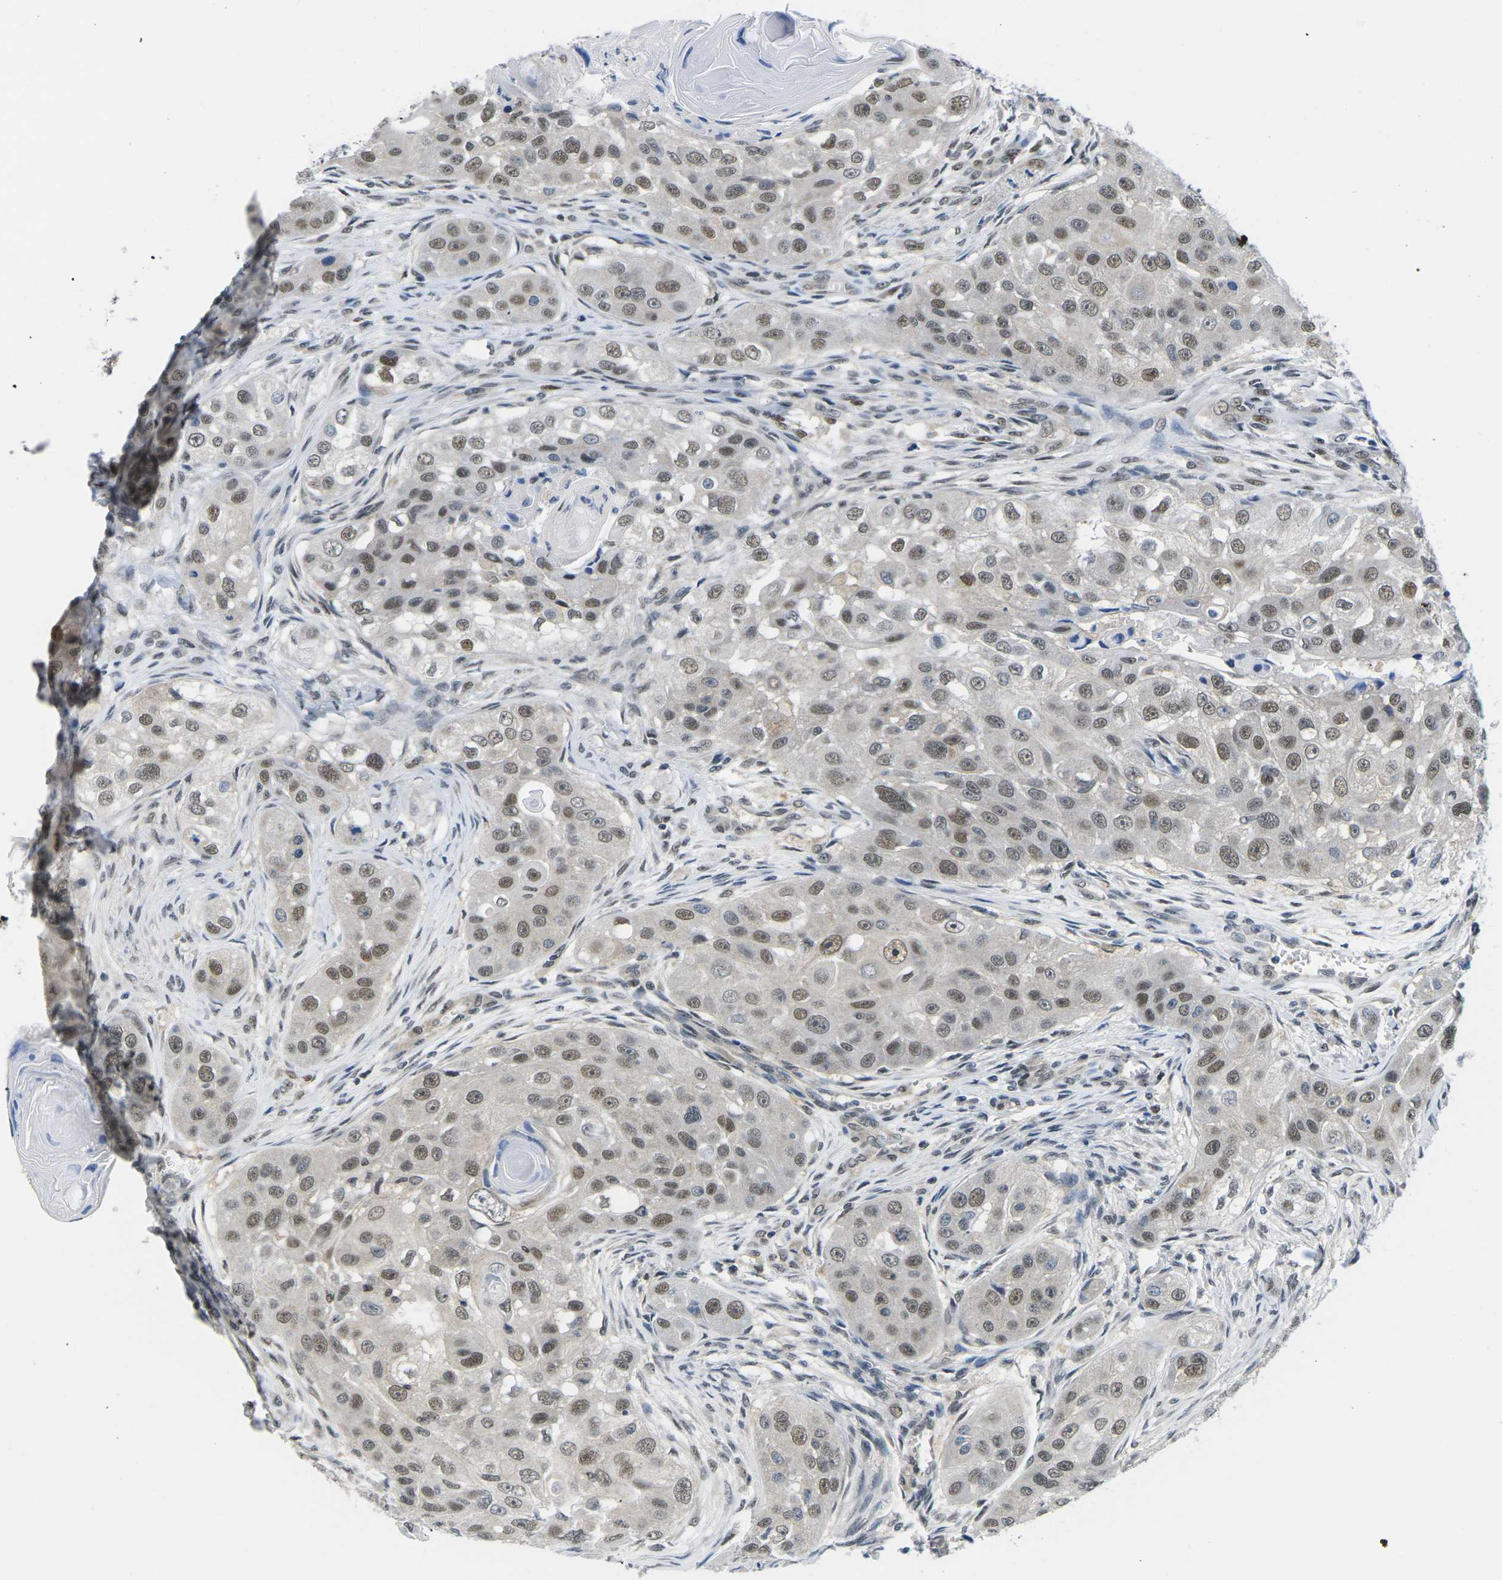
{"staining": {"intensity": "moderate", "quantity": ">75%", "location": "nuclear"}, "tissue": "head and neck cancer", "cell_type": "Tumor cells", "image_type": "cancer", "snomed": [{"axis": "morphology", "description": "Normal tissue, NOS"}, {"axis": "morphology", "description": "Squamous cell carcinoma, NOS"}, {"axis": "topography", "description": "Skeletal muscle"}, {"axis": "topography", "description": "Head-Neck"}], "caption": "The immunohistochemical stain highlights moderate nuclear expression in tumor cells of head and neck squamous cell carcinoma tissue. (brown staining indicates protein expression, while blue staining denotes nuclei).", "gene": "UBA7", "patient": {"sex": "male", "age": 51}}